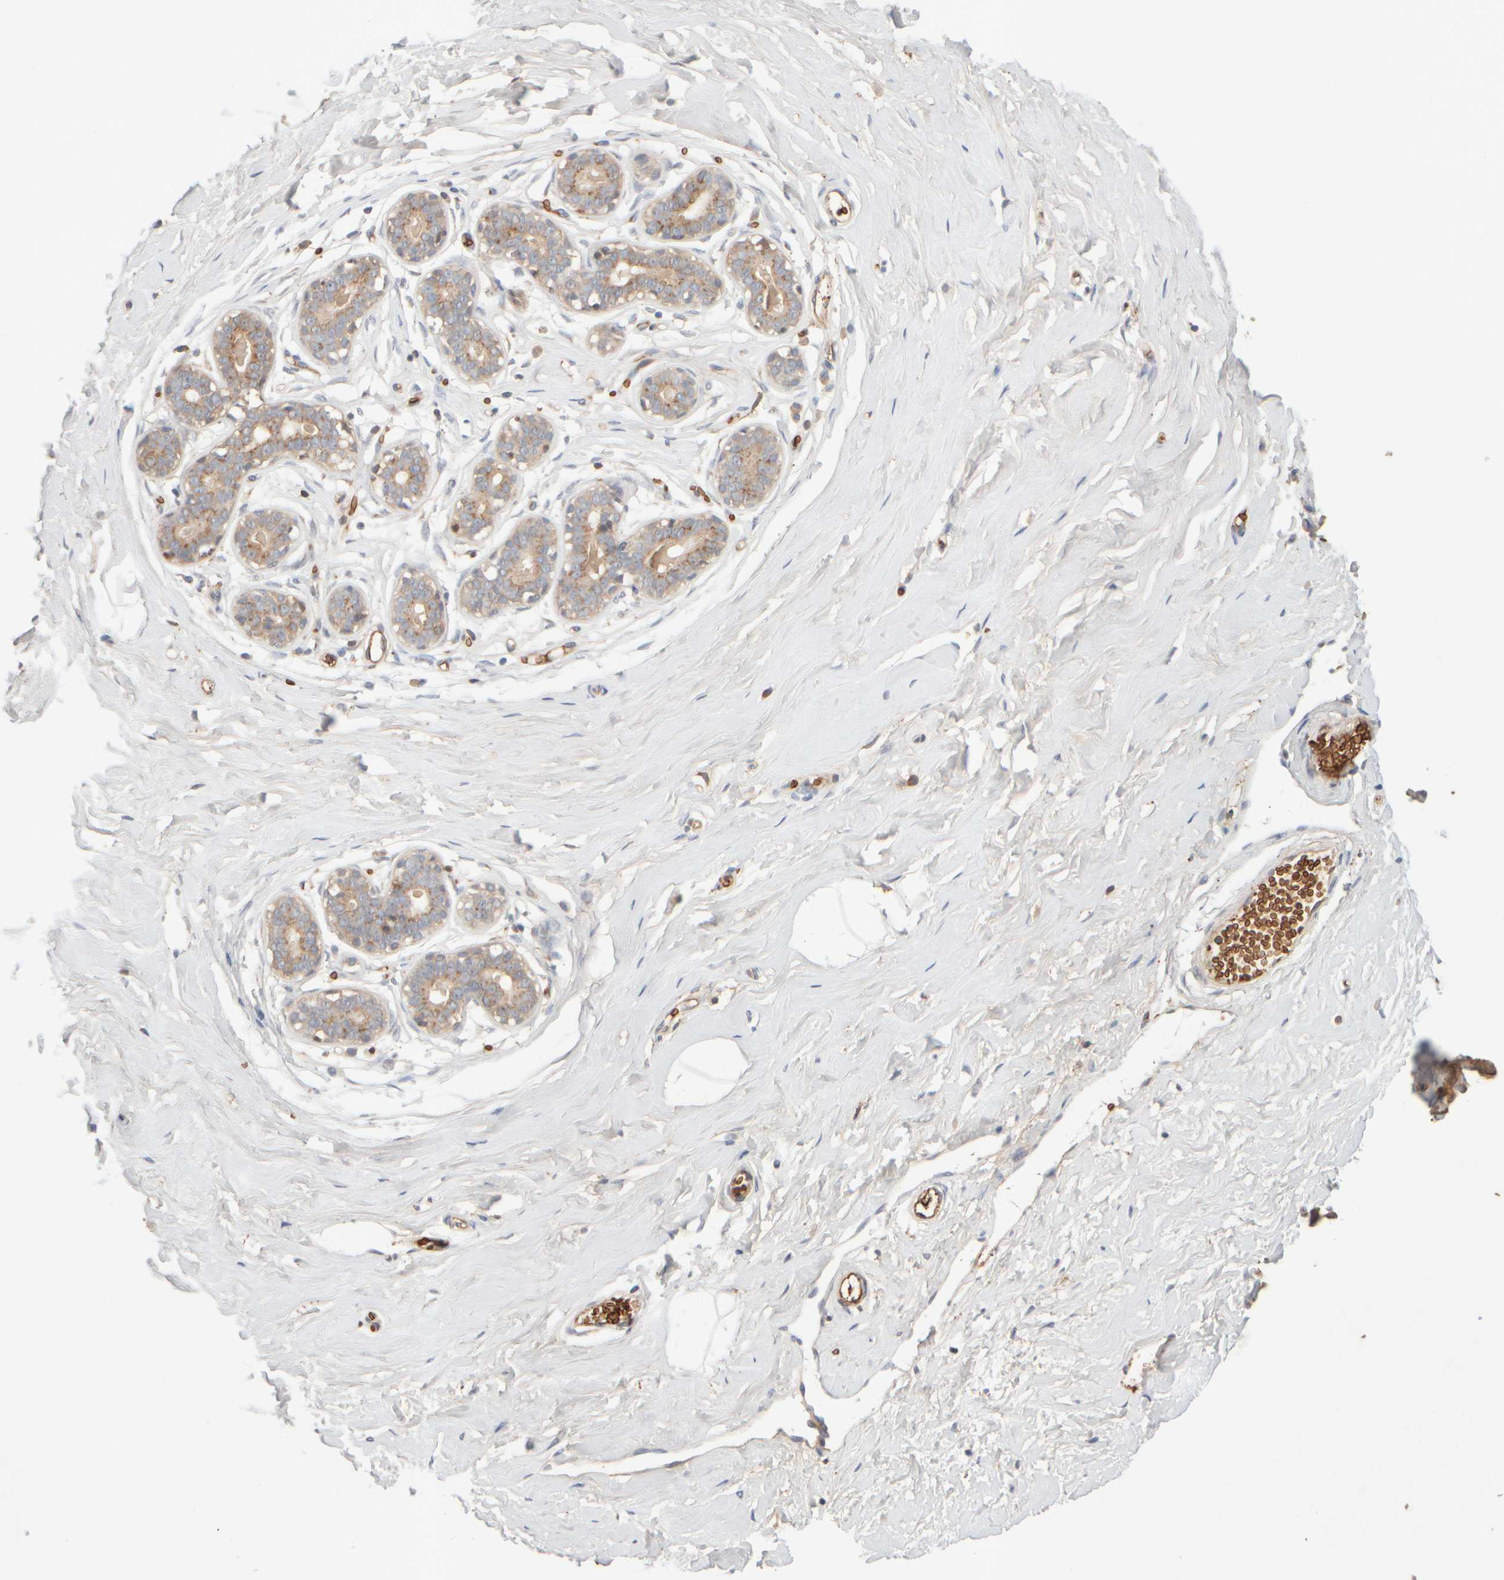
{"staining": {"intensity": "negative", "quantity": "none", "location": "none"}, "tissue": "breast", "cell_type": "Adipocytes", "image_type": "normal", "snomed": [{"axis": "morphology", "description": "Normal tissue, NOS"}, {"axis": "topography", "description": "Breast"}], "caption": "Adipocytes are negative for brown protein staining in benign breast.", "gene": "MST1", "patient": {"sex": "female", "age": 23}}